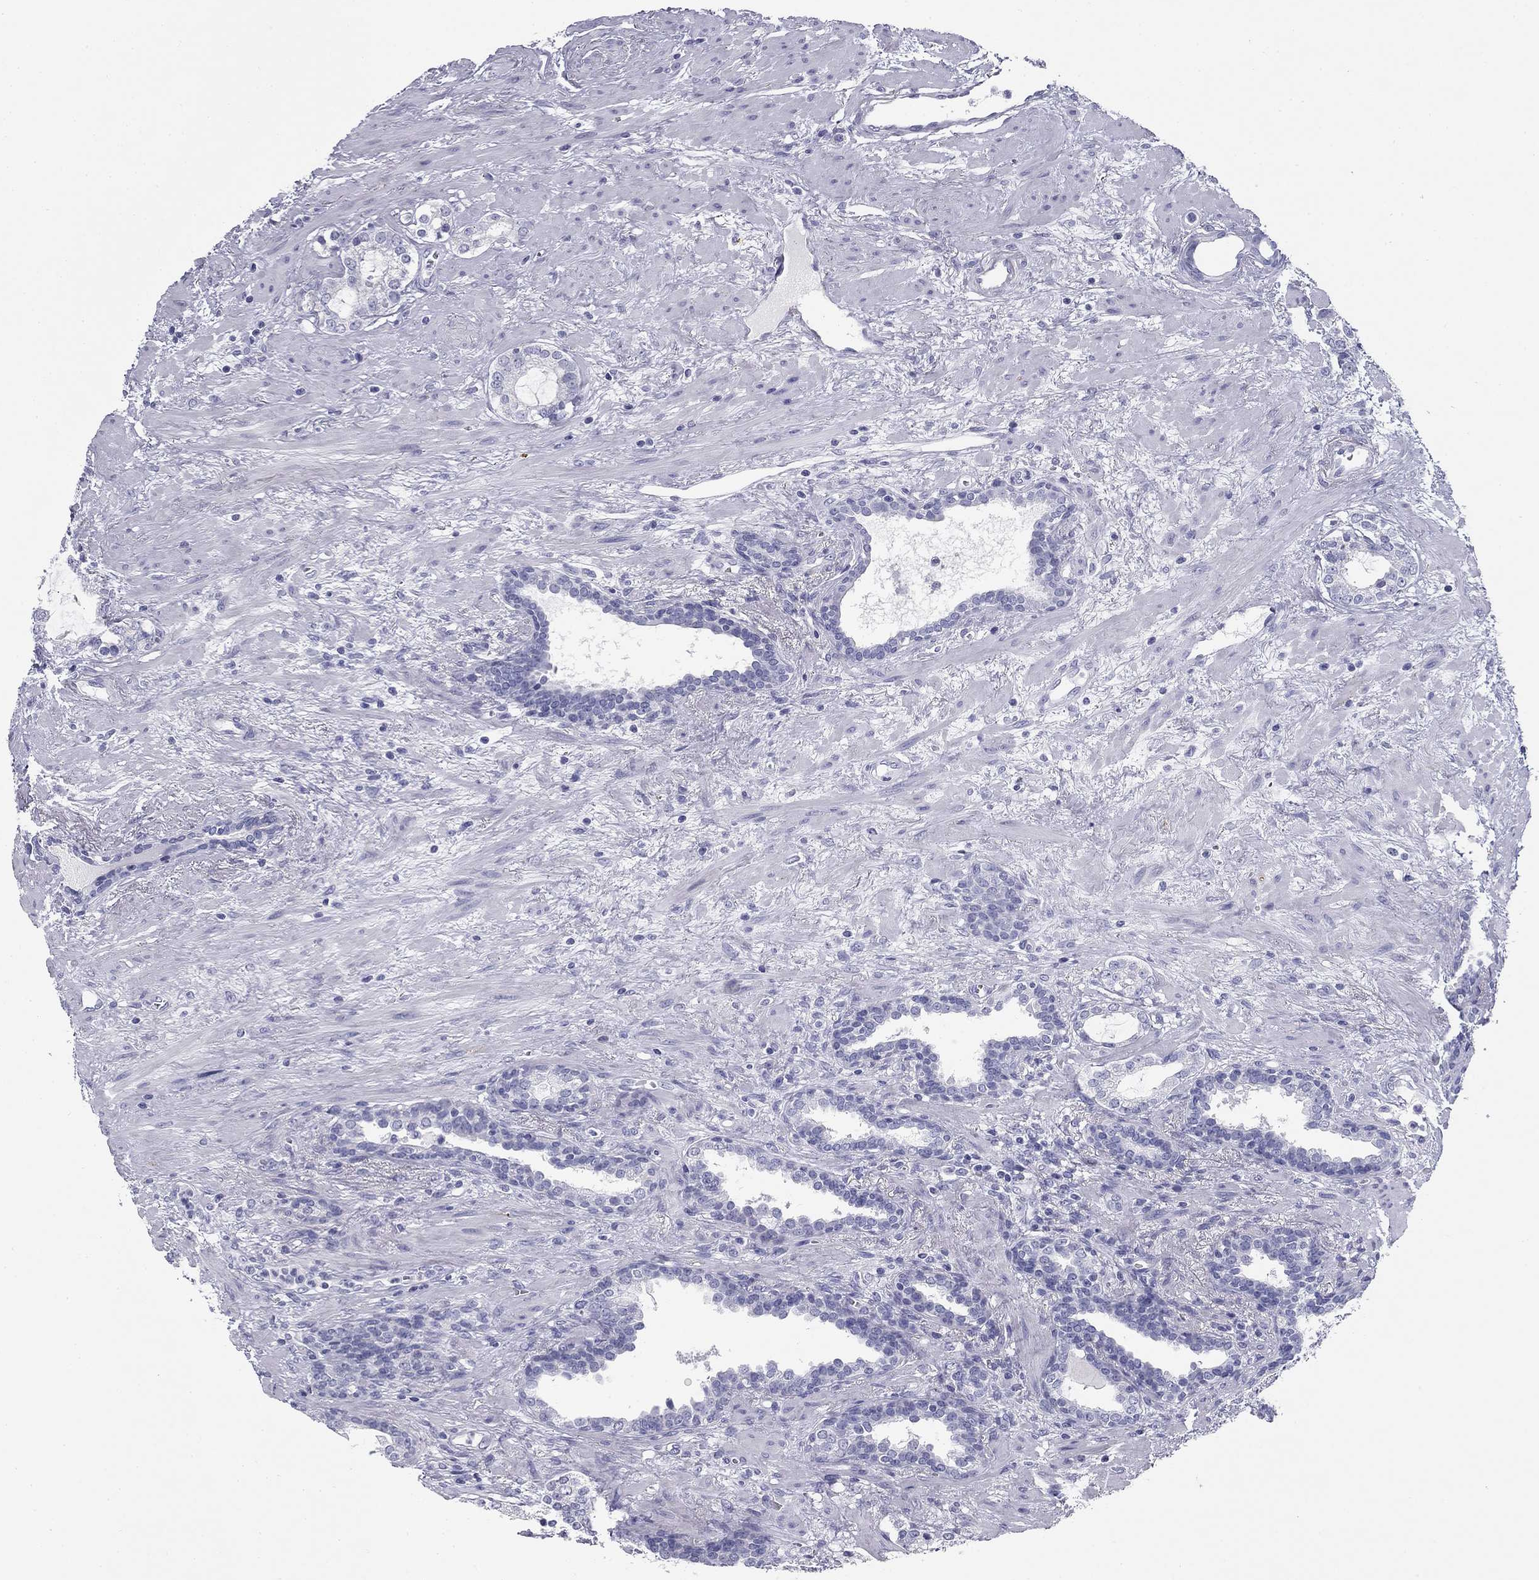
{"staining": {"intensity": "negative", "quantity": "none", "location": "none"}, "tissue": "prostate cancer", "cell_type": "Tumor cells", "image_type": "cancer", "snomed": [{"axis": "morphology", "description": "Adenocarcinoma, NOS"}, {"axis": "topography", "description": "Prostate"}], "caption": "This is a photomicrograph of immunohistochemistry staining of prostate cancer, which shows no staining in tumor cells. (Stains: DAB IHC with hematoxylin counter stain, Microscopy: brightfield microscopy at high magnification).", "gene": "ZP2", "patient": {"sex": "male", "age": 66}}